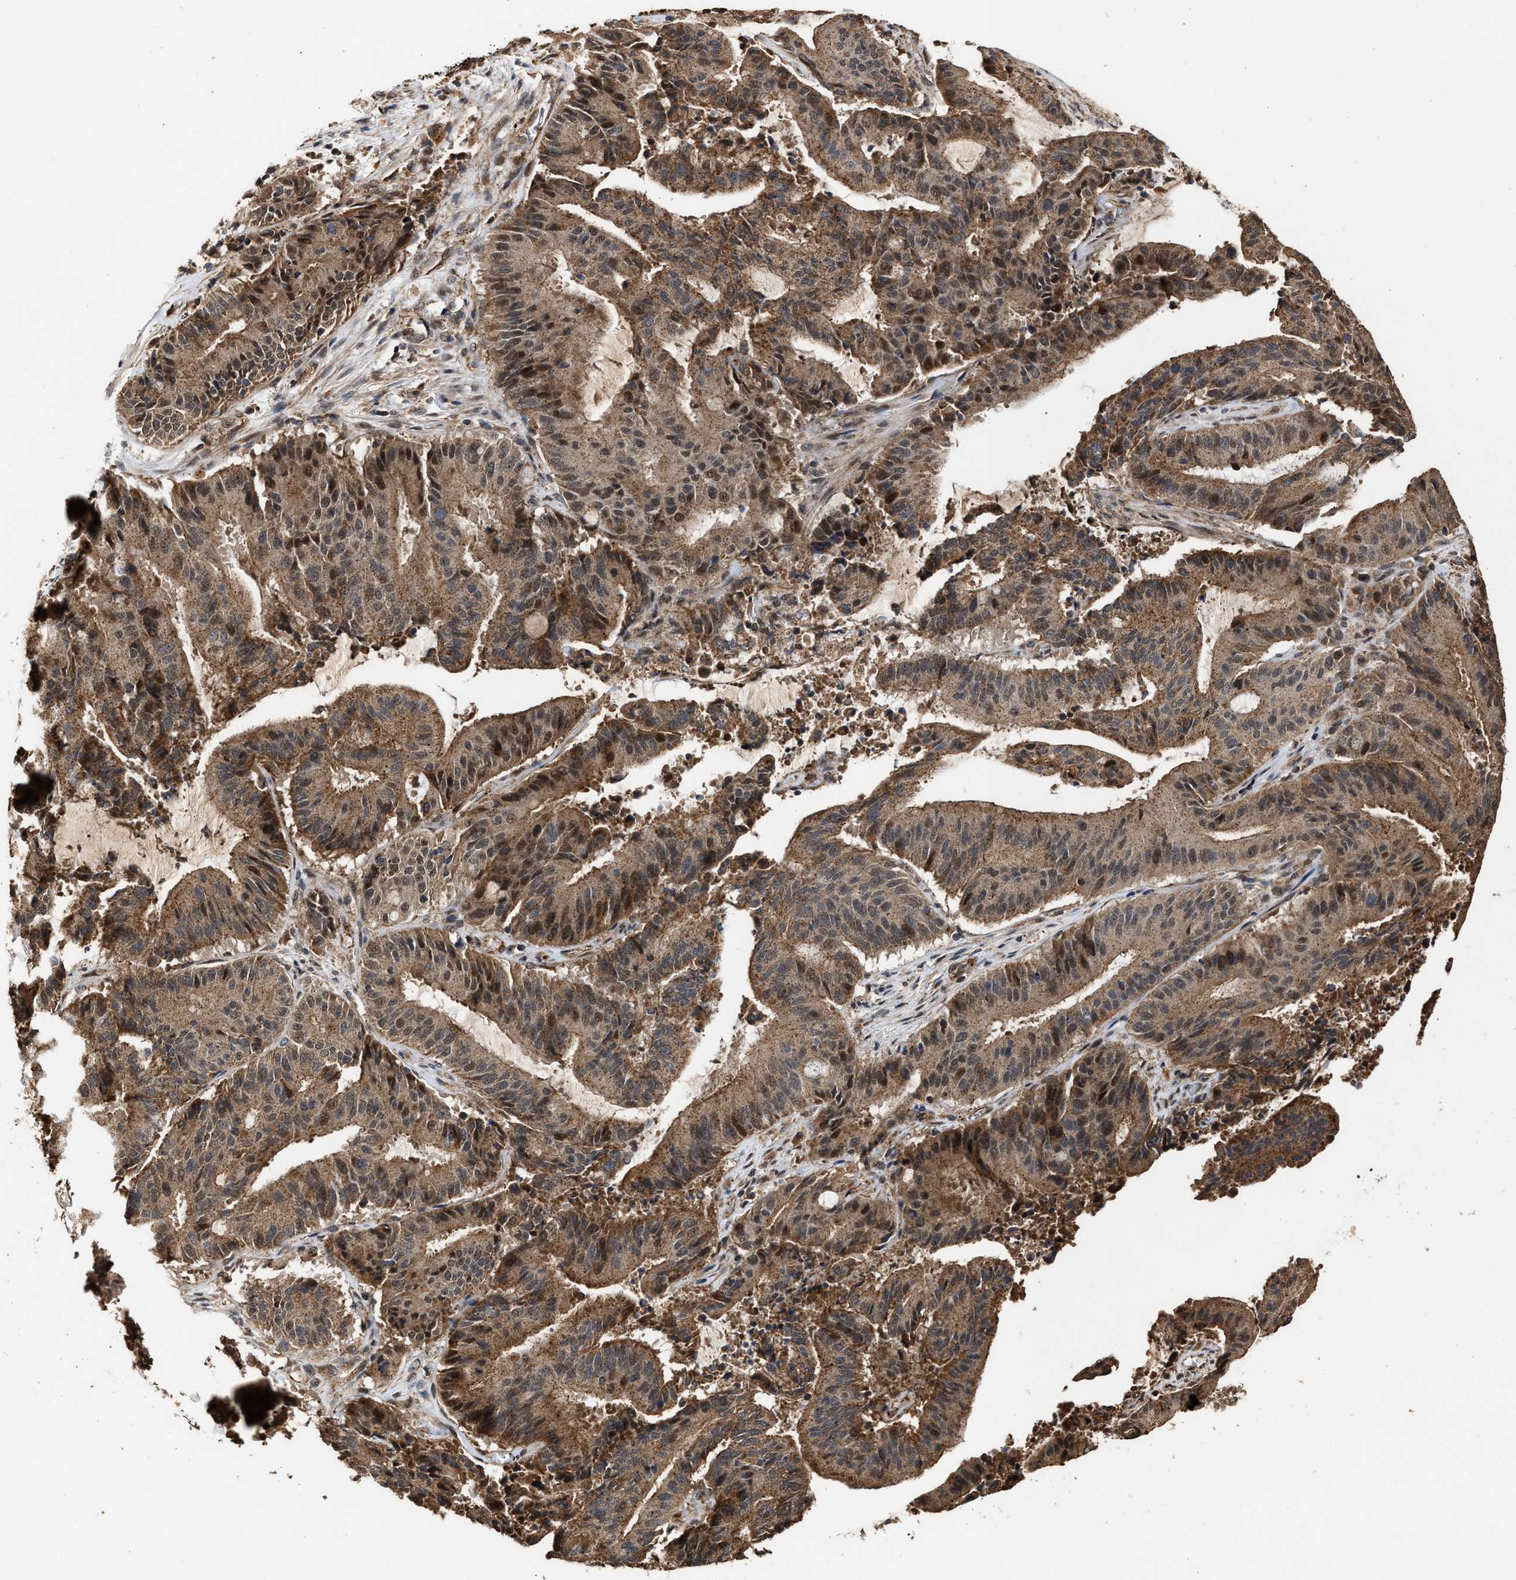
{"staining": {"intensity": "moderate", "quantity": ">75%", "location": "cytoplasmic/membranous,nuclear"}, "tissue": "liver cancer", "cell_type": "Tumor cells", "image_type": "cancer", "snomed": [{"axis": "morphology", "description": "Normal tissue, NOS"}, {"axis": "morphology", "description": "Cholangiocarcinoma"}, {"axis": "topography", "description": "Liver"}, {"axis": "topography", "description": "Peripheral nerve tissue"}], "caption": "Brown immunohistochemical staining in liver cancer (cholangiocarcinoma) reveals moderate cytoplasmic/membranous and nuclear positivity in about >75% of tumor cells. Ihc stains the protein in brown and the nuclei are stained blue.", "gene": "ZNHIT6", "patient": {"sex": "female", "age": 73}}